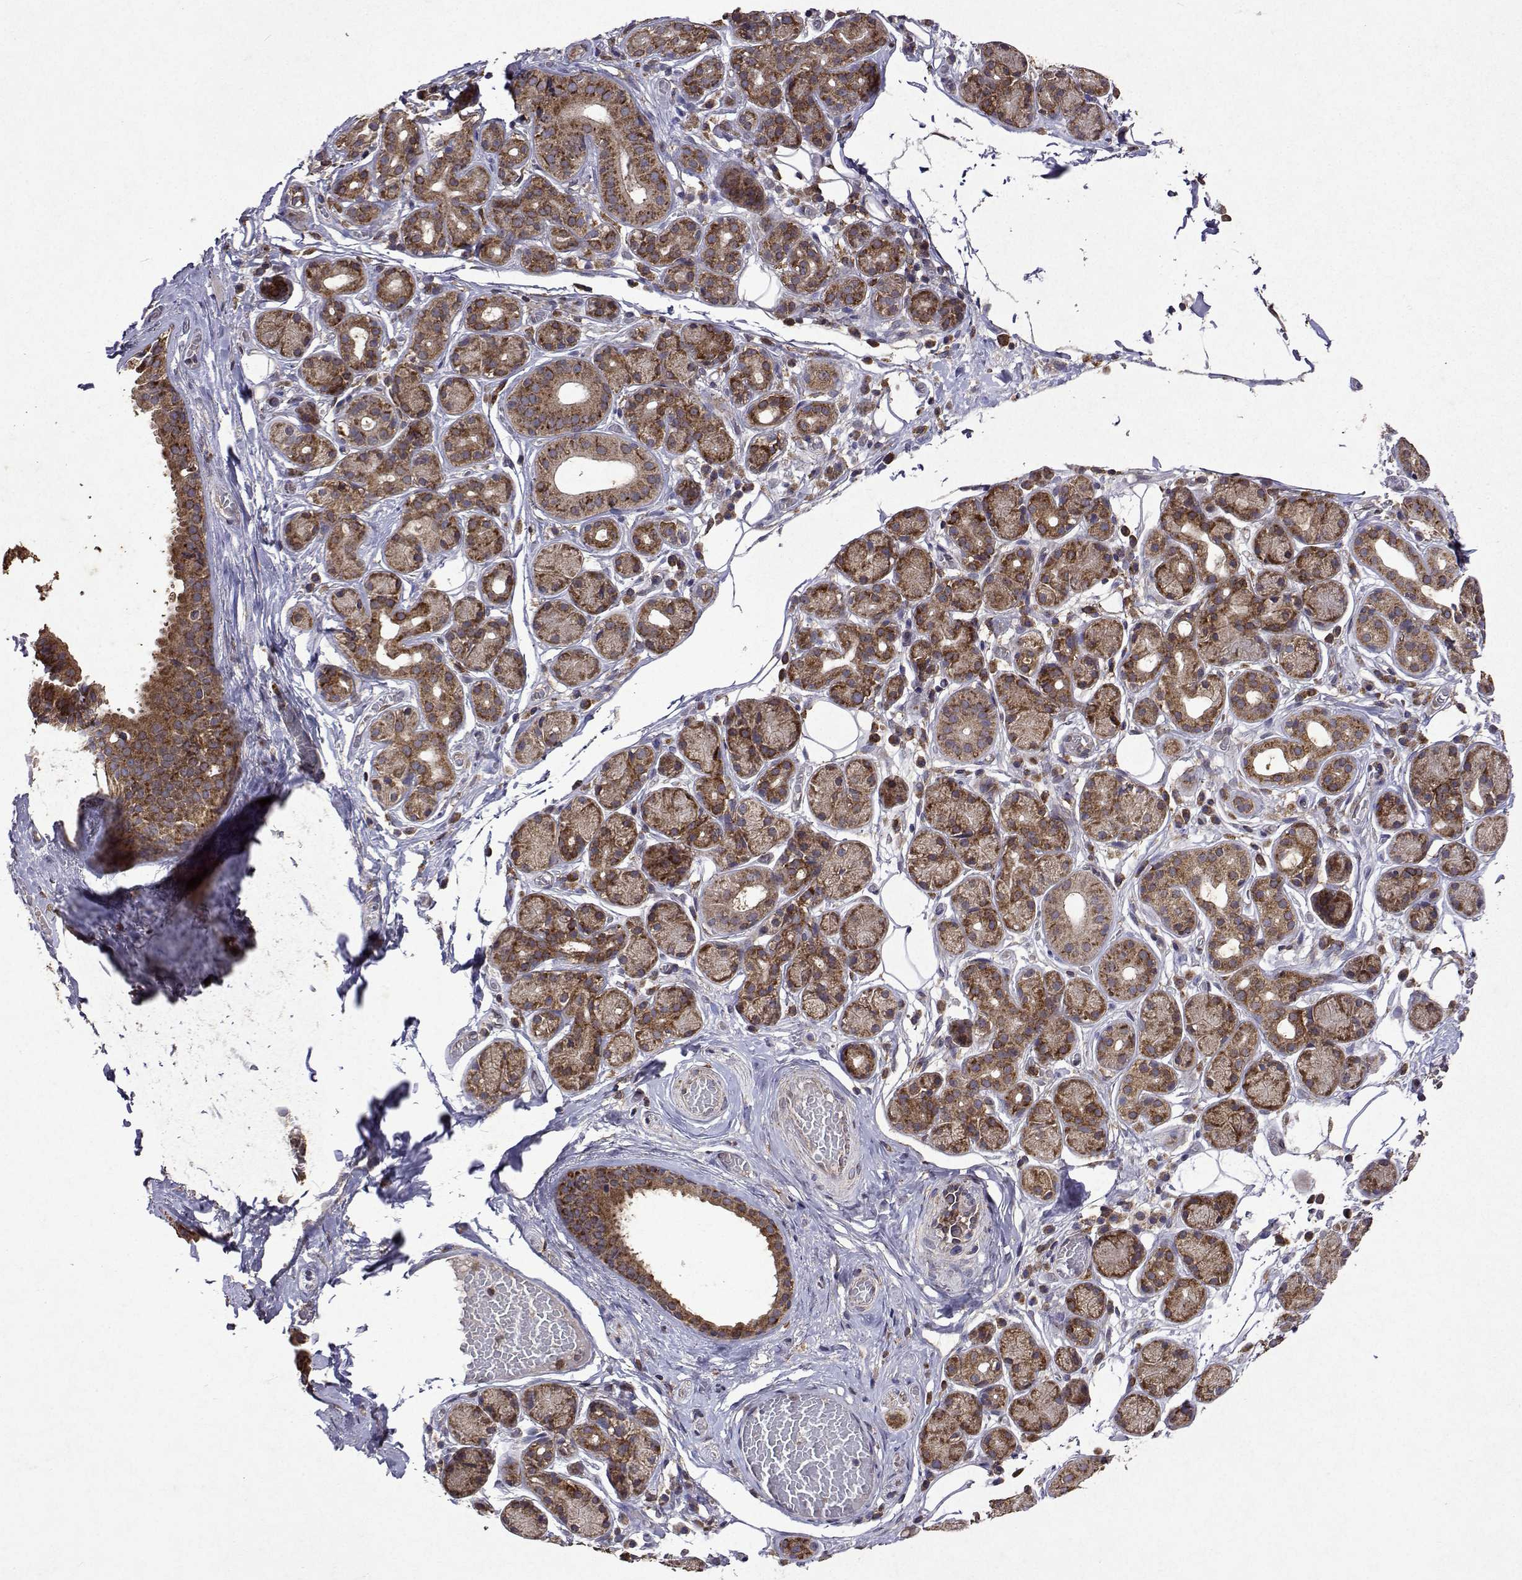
{"staining": {"intensity": "moderate", "quantity": ">75%", "location": "cytoplasmic/membranous"}, "tissue": "salivary gland", "cell_type": "Glandular cells", "image_type": "normal", "snomed": [{"axis": "morphology", "description": "Normal tissue, NOS"}, {"axis": "topography", "description": "Salivary gland"}, {"axis": "topography", "description": "Peripheral nerve tissue"}], "caption": "Protein staining reveals moderate cytoplasmic/membranous positivity in approximately >75% of glandular cells in benign salivary gland.", "gene": "TARBP2", "patient": {"sex": "male", "age": 71}}